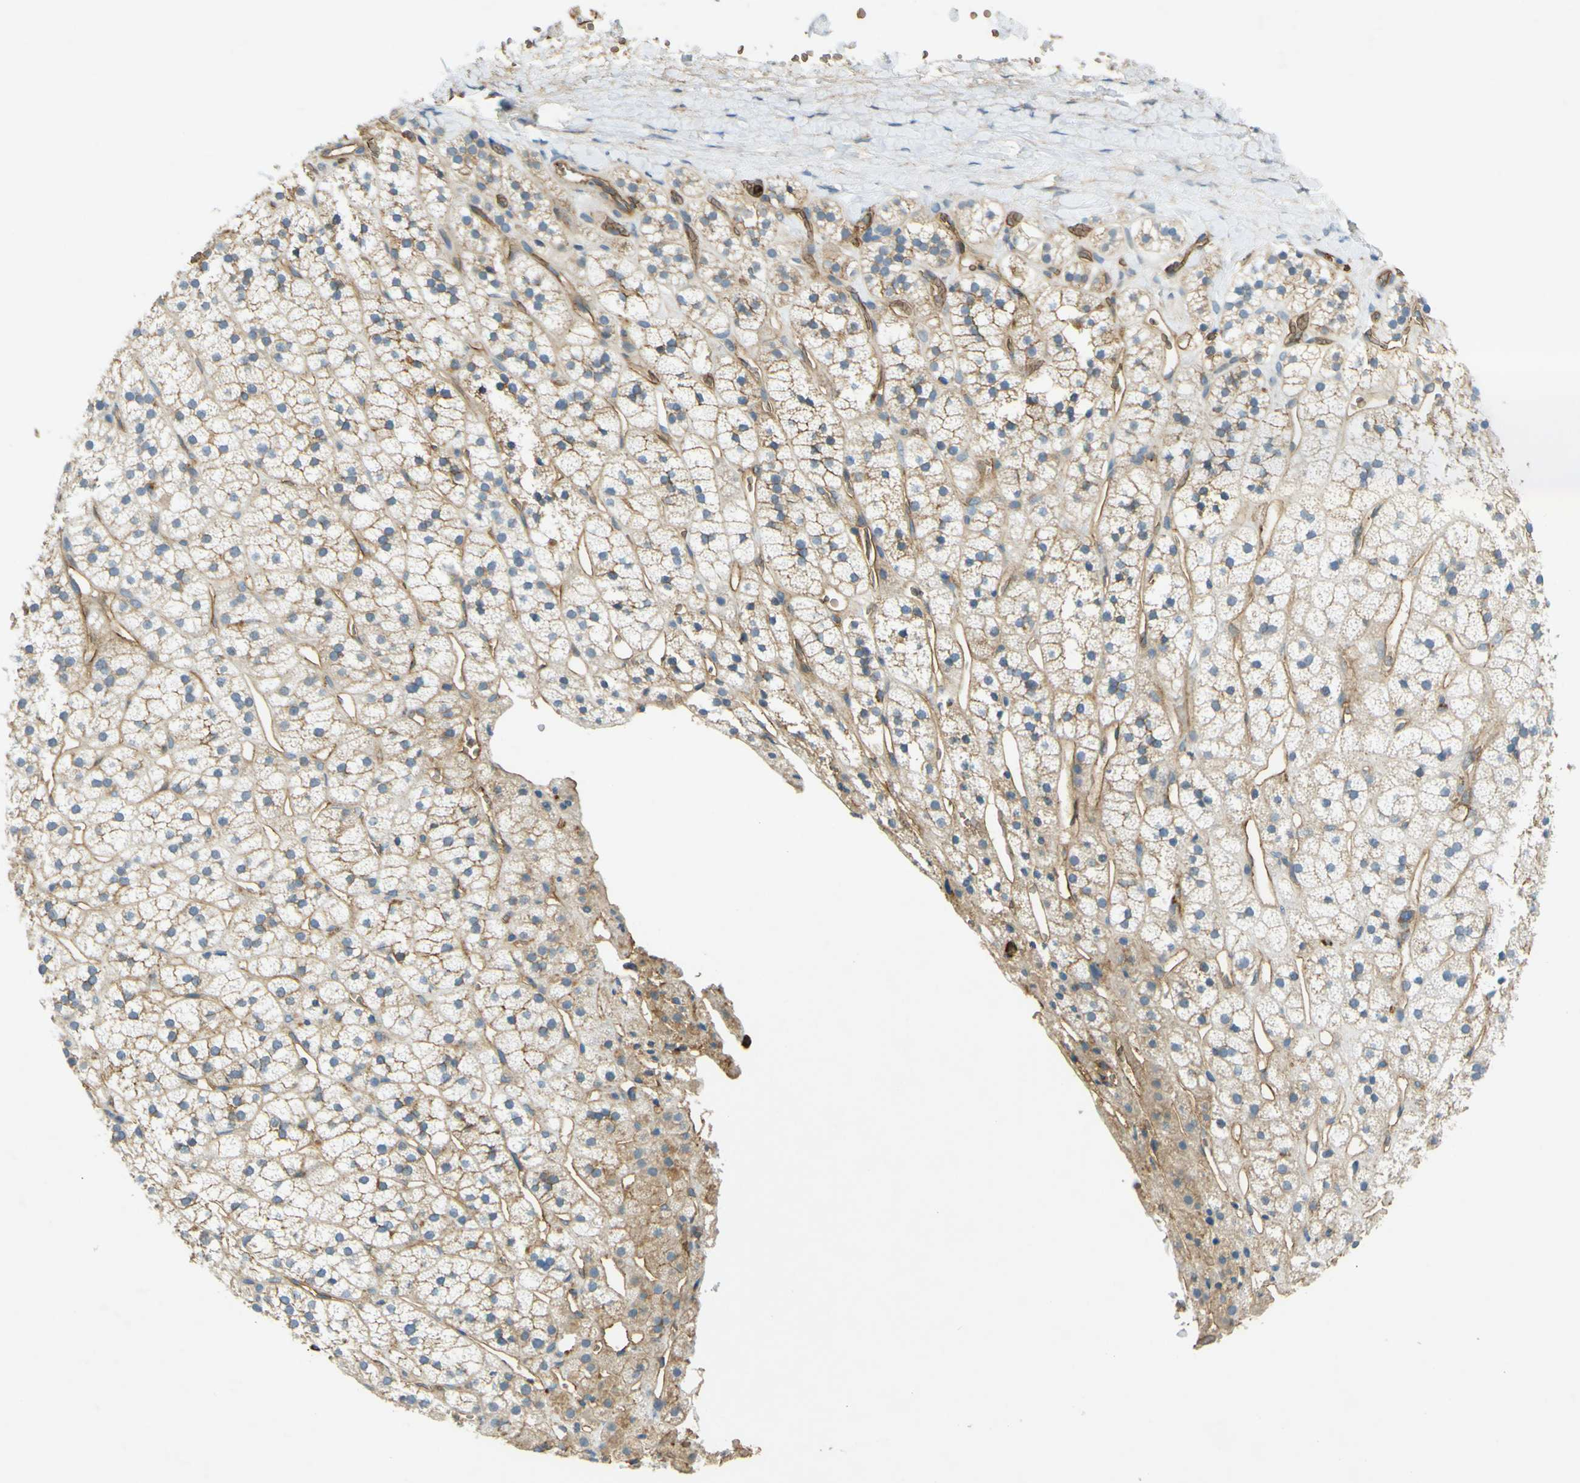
{"staining": {"intensity": "moderate", "quantity": ">75%", "location": "cytoplasmic/membranous"}, "tissue": "adrenal gland", "cell_type": "Glandular cells", "image_type": "normal", "snomed": [{"axis": "morphology", "description": "Normal tissue, NOS"}, {"axis": "topography", "description": "Adrenal gland"}], "caption": "DAB immunohistochemical staining of unremarkable human adrenal gland demonstrates moderate cytoplasmic/membranous protein expression in approximately >75% of glandular cells.", "gene": "PLXDC1", "patient": {"sex": "male", "age": 56}}